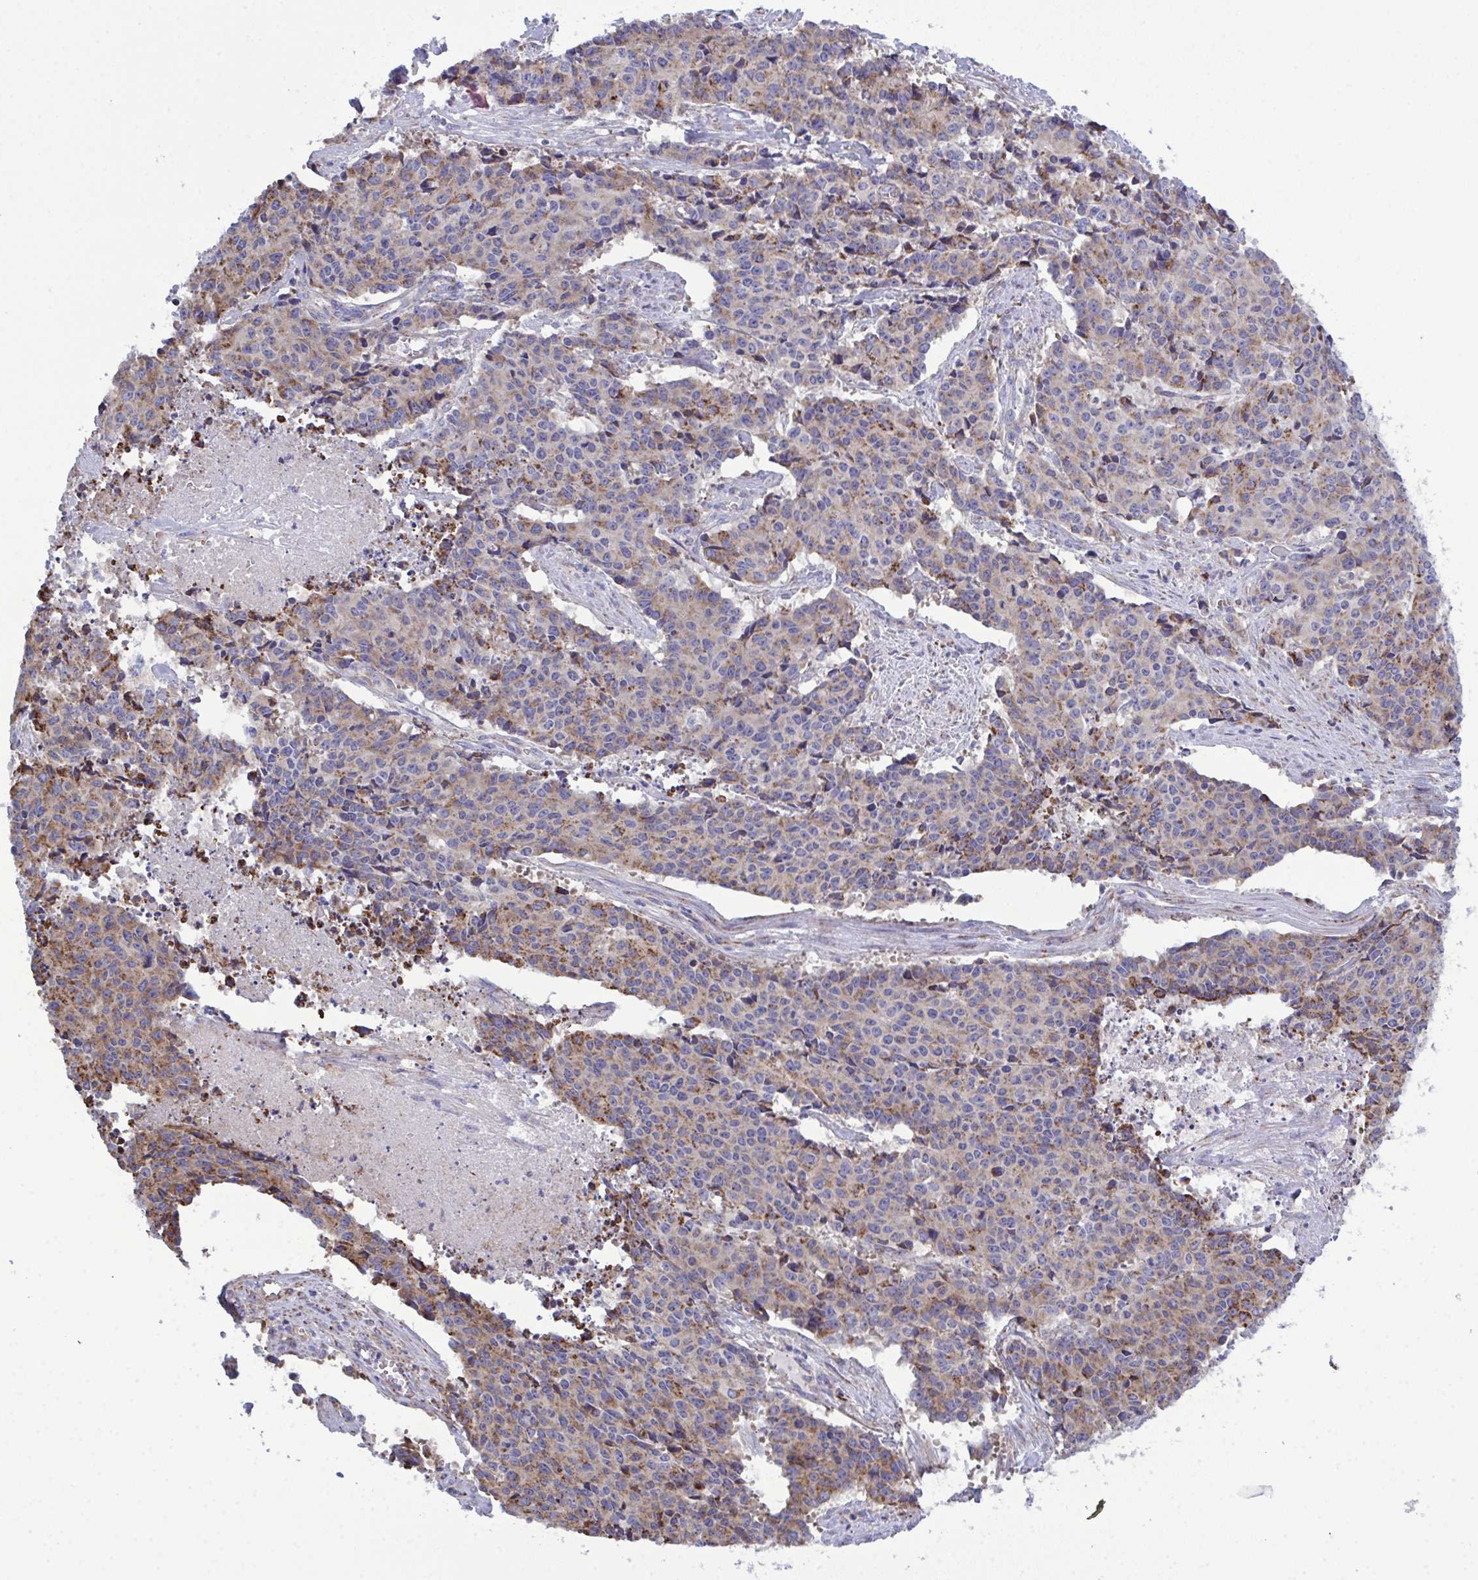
{"staining": {"intensity": "weak", "quantity": ">75%", "location": "cytoplasmic/membranous"}, "tissue": "cervical cancer", "cell_type": "Tumor cells", "image_type": "cancer", "snomed": [{"axis": "morphology", "description": "Squamous cell carcinoma, NOS"}, {"axis": "topography", "description": "Cervix"}], "caption": "Protein expression analysis of squamous cell carcinoma (cervical) shows weak cytoplasmic/membranous staining in about >75% of tumor cells.", "gene": "CSDE1", "patient": {"sex": "female", "age": 28}}